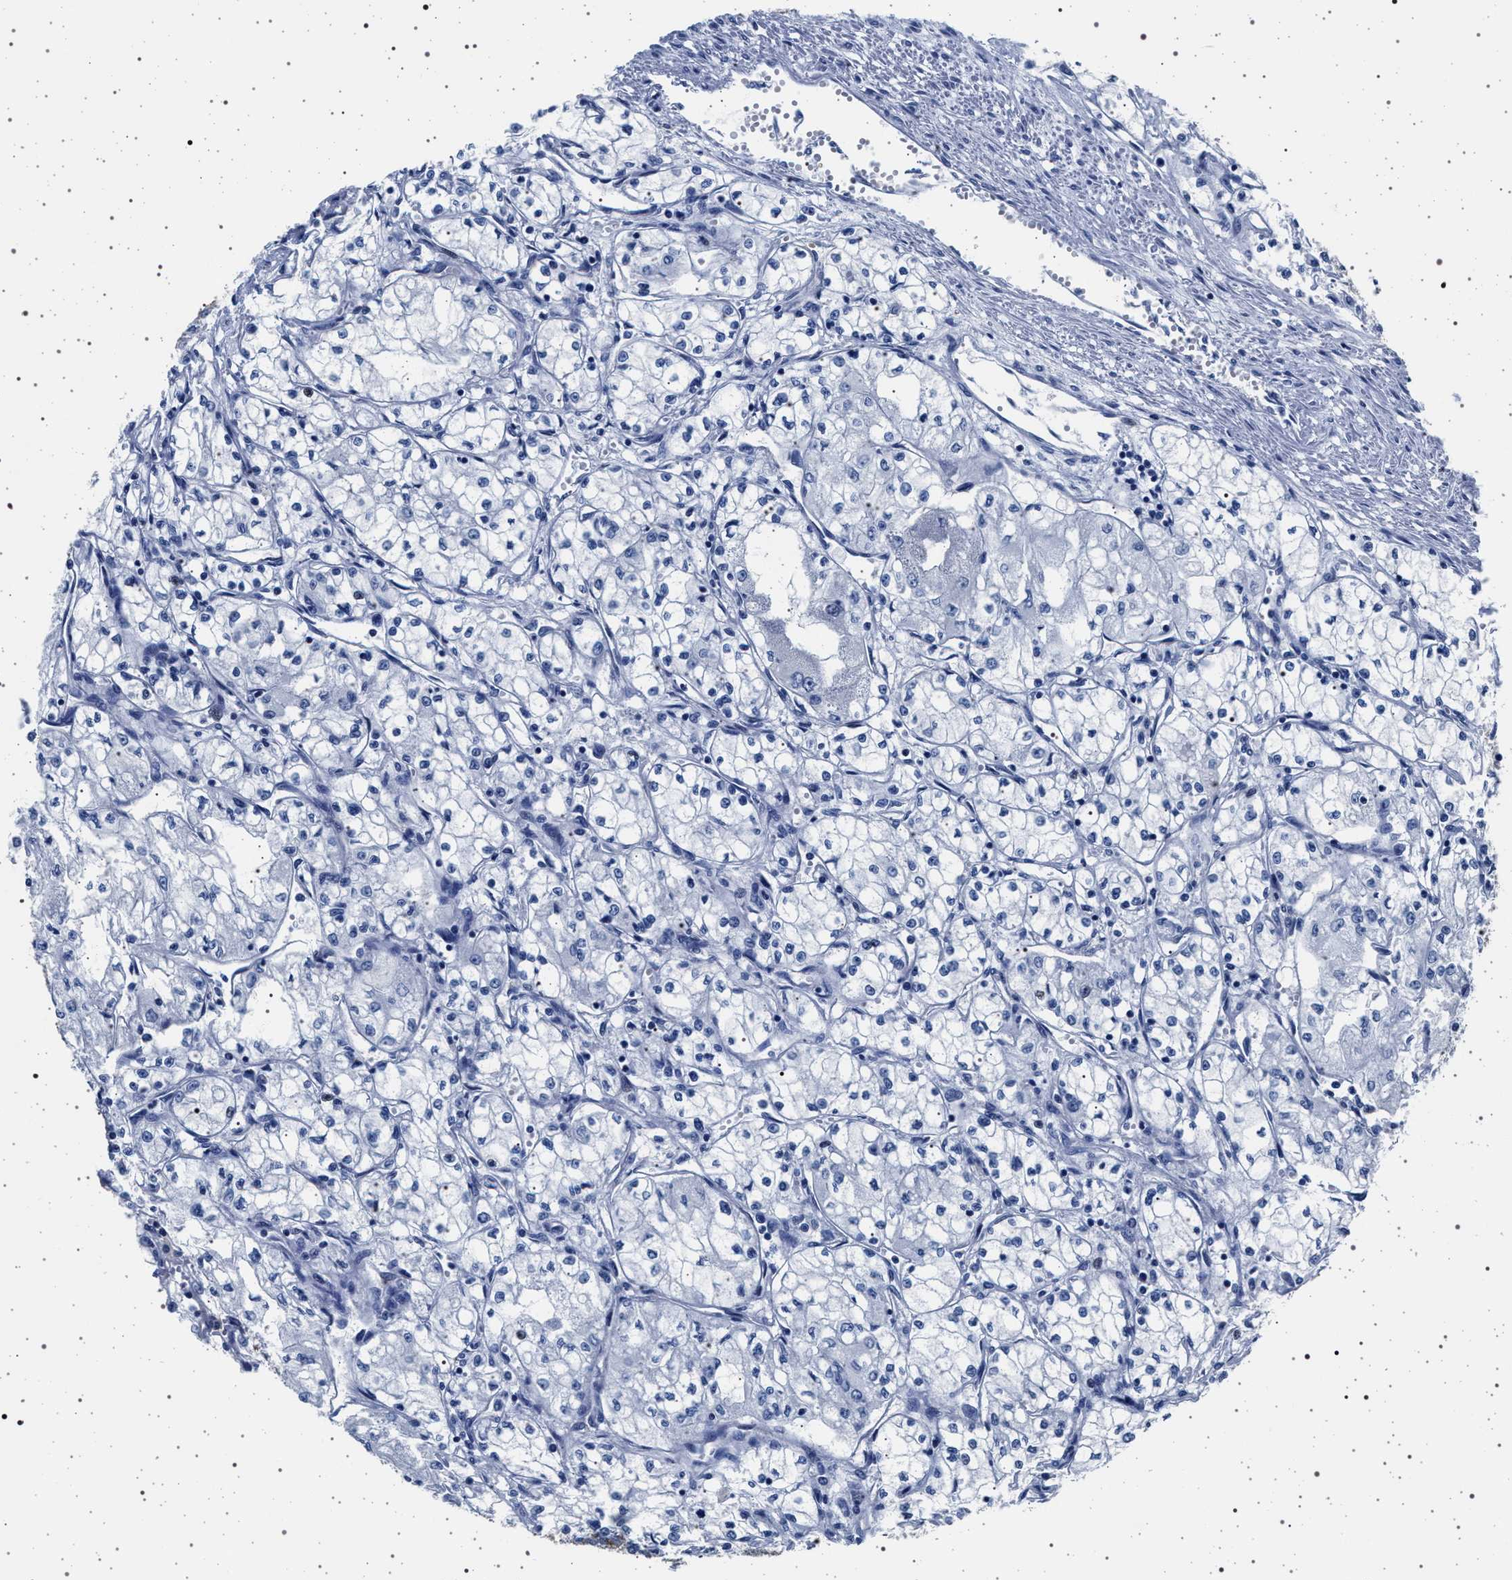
{"staining": {"intensity": "negative", "quantity": "none", "location": "none"}, "tissue": "renal cancer", "cell_type": "Tumor cells", "image_type": "cancer", "snomed": [{"axis": "morphology", "description": "Normal tissue, NOS"}, {"axis": "morphology", "description": "Adenocarcinoma, NOS"}, {"axis": "topography", "description": "Kidney"}], "caption": "Immunohistochemistry of renal adenocarcinoma displays no staining in tumor cells.", "gene": "SLC9A1", "patient": {"sex": "male", "age": 59}}